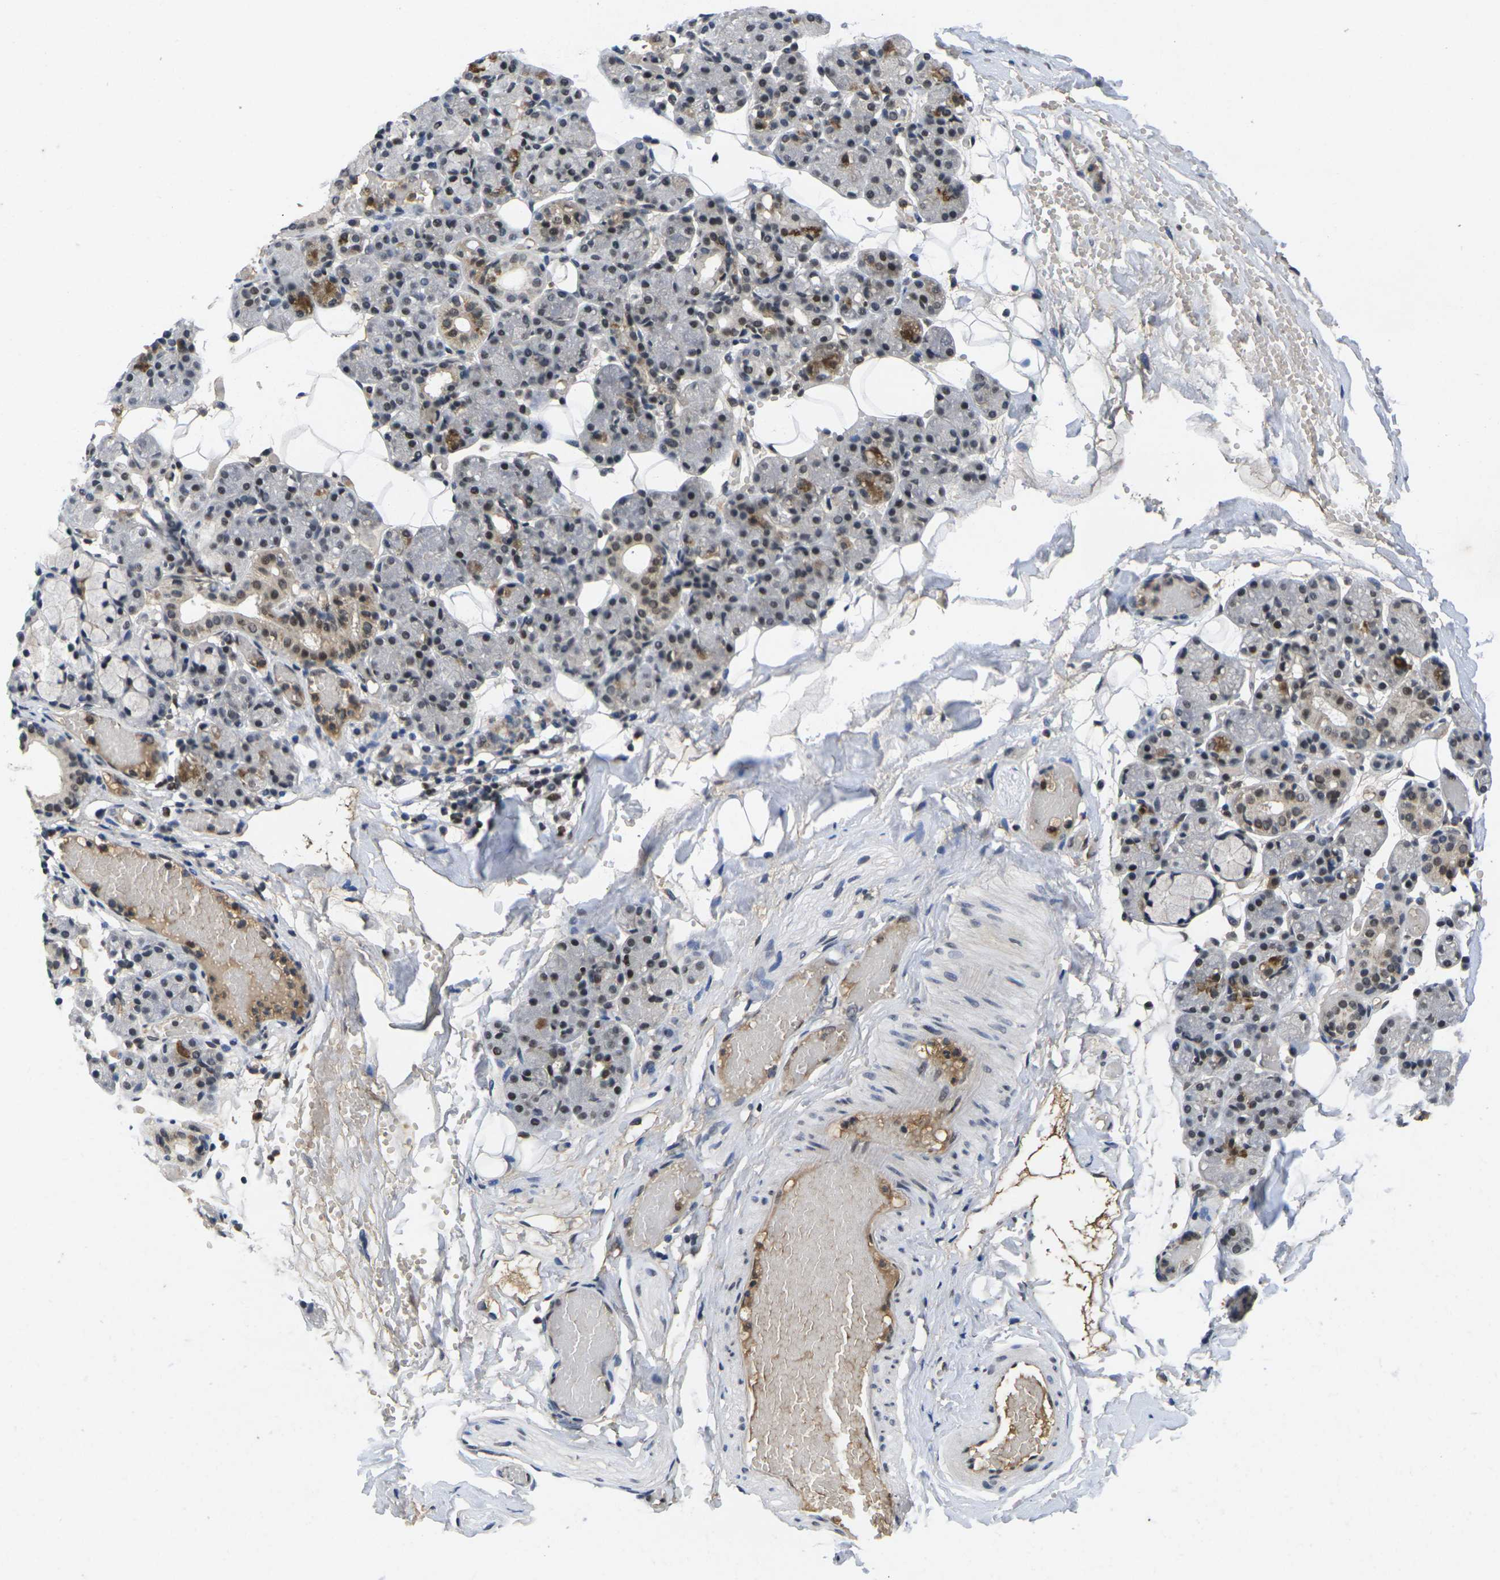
{"staining": {"intensity": "strong", "quantity": "25%-75%", "location": "nuclear"}, "tissue": "salivary gland", "cell_type": "Glandular cells", "image_type": "normal", "snomed": [{"axis": "morphology", "description": "Normal tissue, NOS"}, {"axis": "topography", "description": "Salivary gland"}], "caption": "Protein expression by immunohistochemistry (IHC) displays strong nuclear expression in about 25%-75% of glandular cells in benign salivary gland.", "gene": "GTF2E1", "patient": {"sex": "male", "age": 63}}